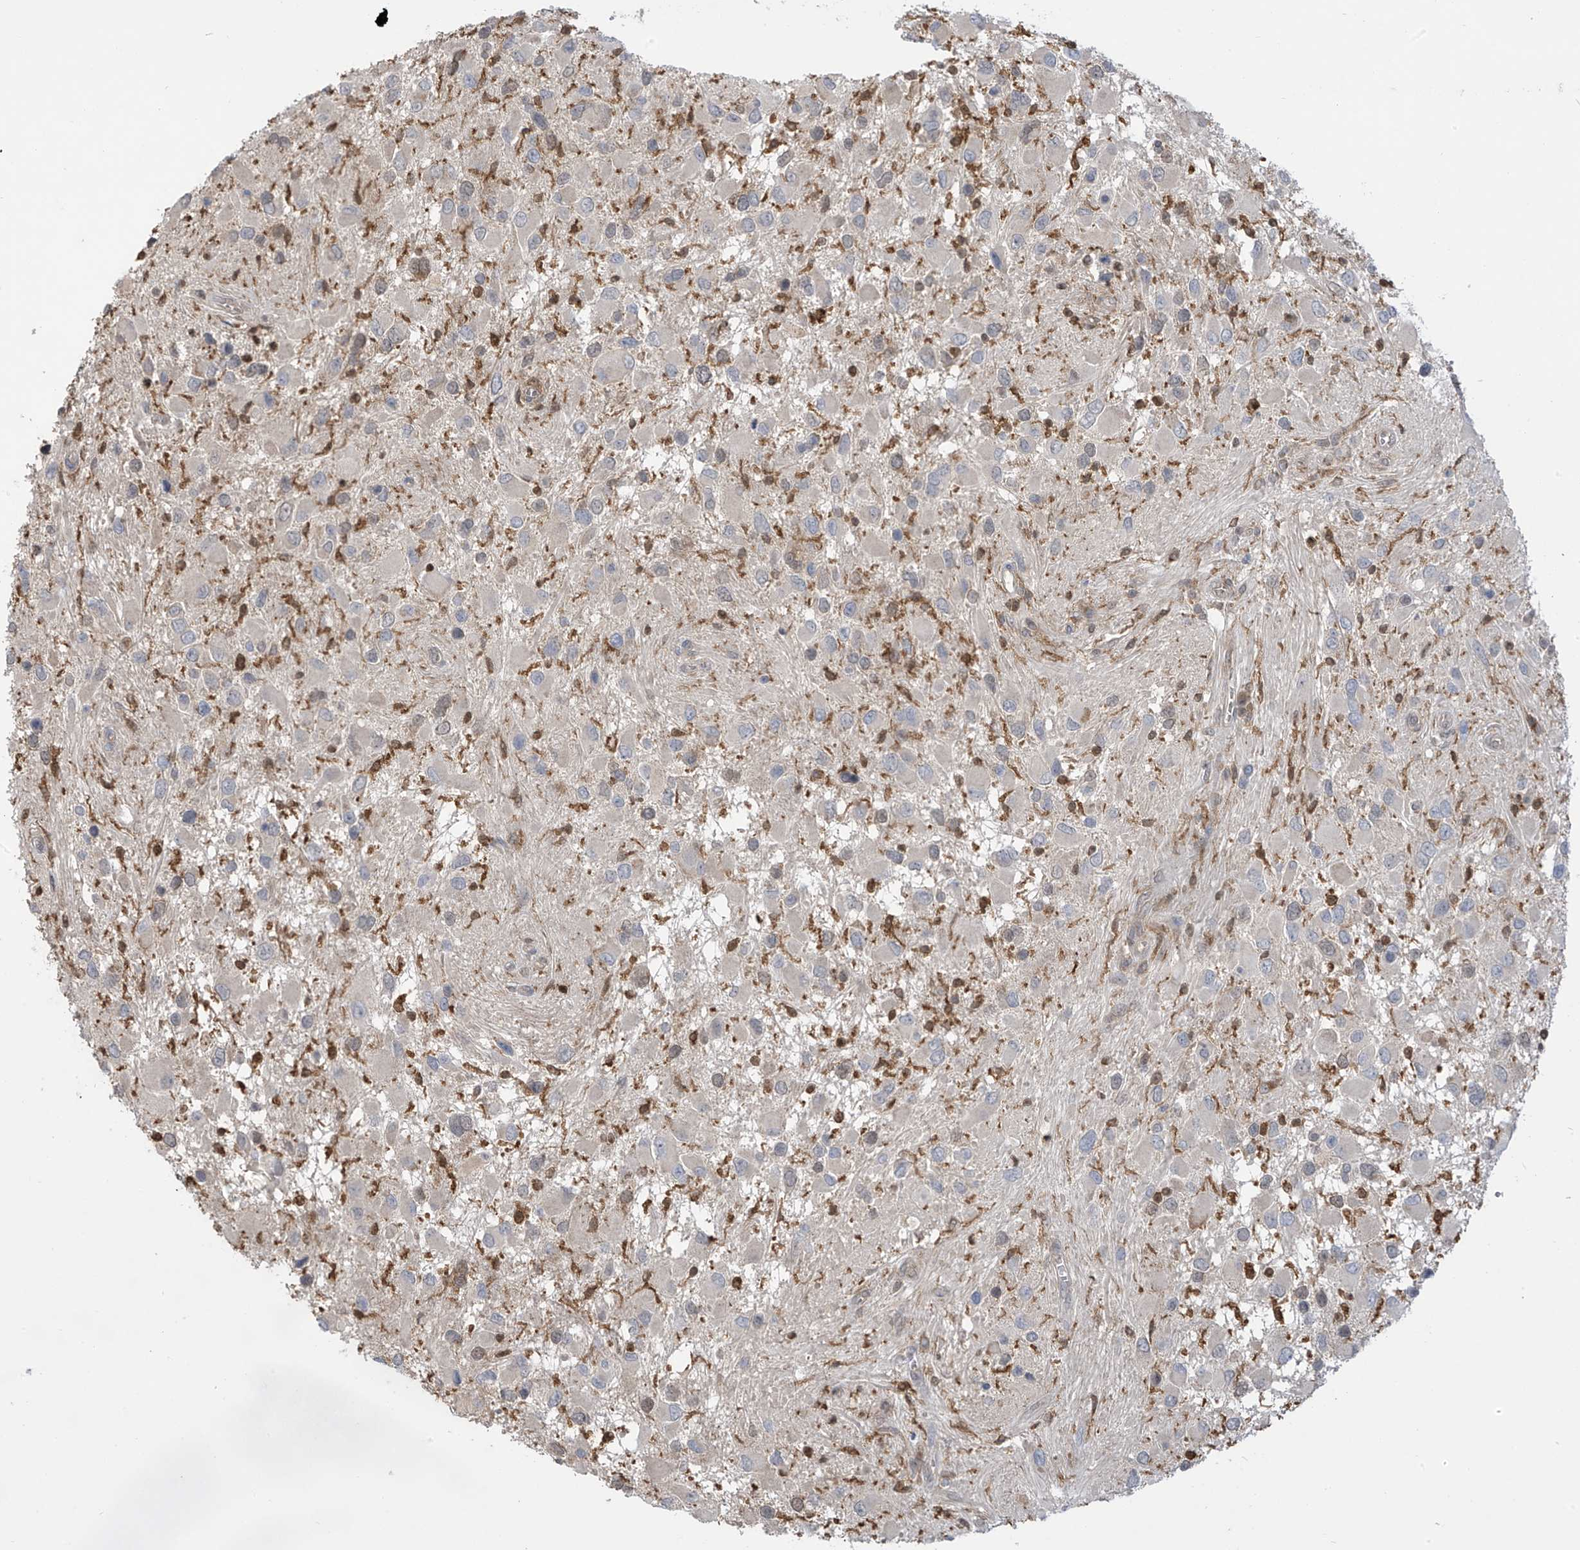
{"staining": {"intensity": "weak", "quantity": "<25%", "location": "nuclear"}, "tissue": "glioma", "cell_type": "Tumor cells", "image_type": "cancer", "snomed": [{"axis": "morphology", "description": "Glioma, malignant, High grade"}, {"axis": "topography", "description": "Brain"}], "caption": "The micrograph shows no significant positivity in tumor cells of glioma.", "gene": "IDH1", "patient": {"sex": "male", "age": 53}}